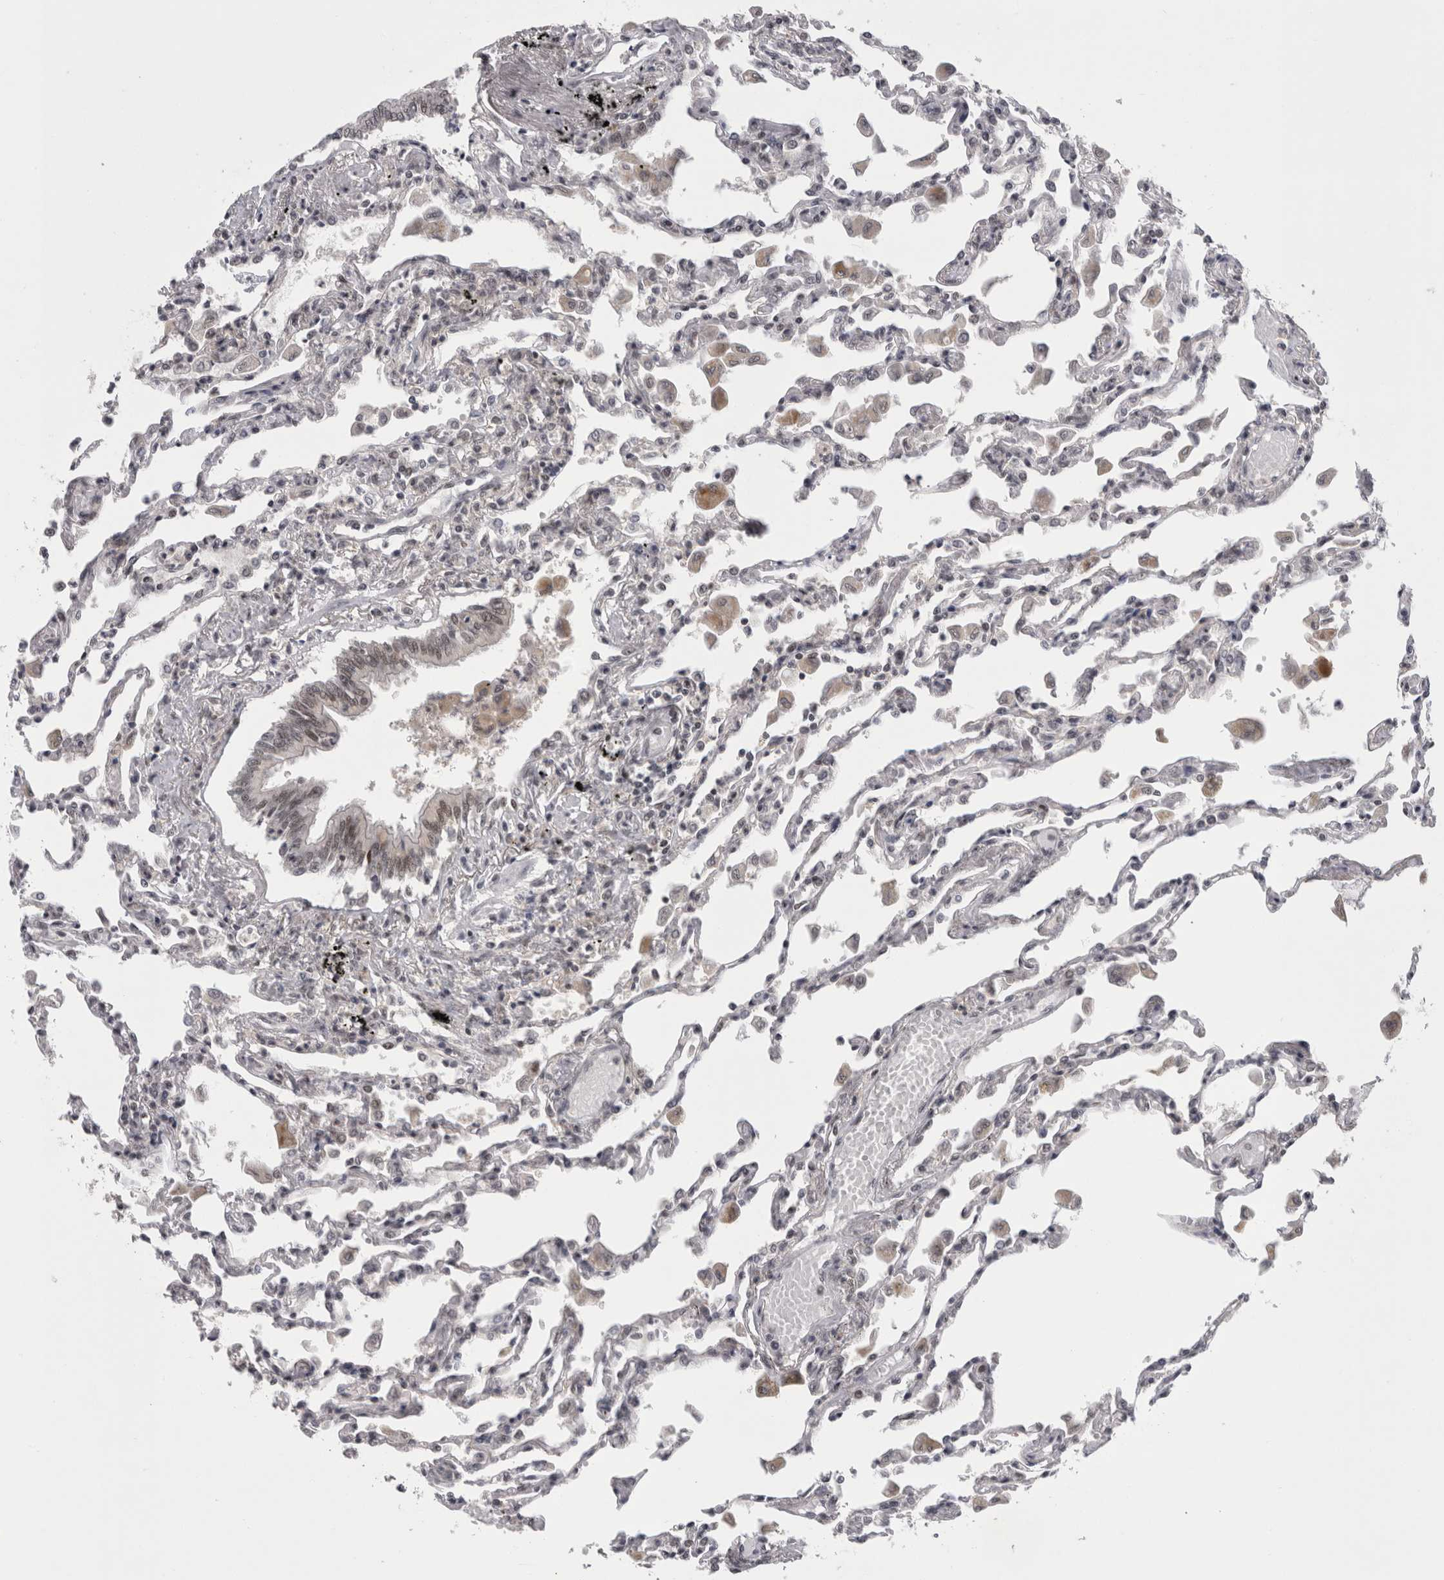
{"staining": {"intensity": "weak", "quantity": "25%-75%", "location": "nuclear"}, "tissue": "lung", "cell_type": "Alveolar cells", "image_type": "normal", "snomed": [{"axis": "morphology", "description": "Normal tissue, NOS"}, {"axis": "topography", "description": "Bronchus"}, {"axis": "topography", "description": "Lung"}], "caption": "The immunohistochemical stain labels weak nuclear staining in alveolar cells of unremarkable lung.", "gene": "PSMB2", "patient": {"sex": "female", "age": 49}}